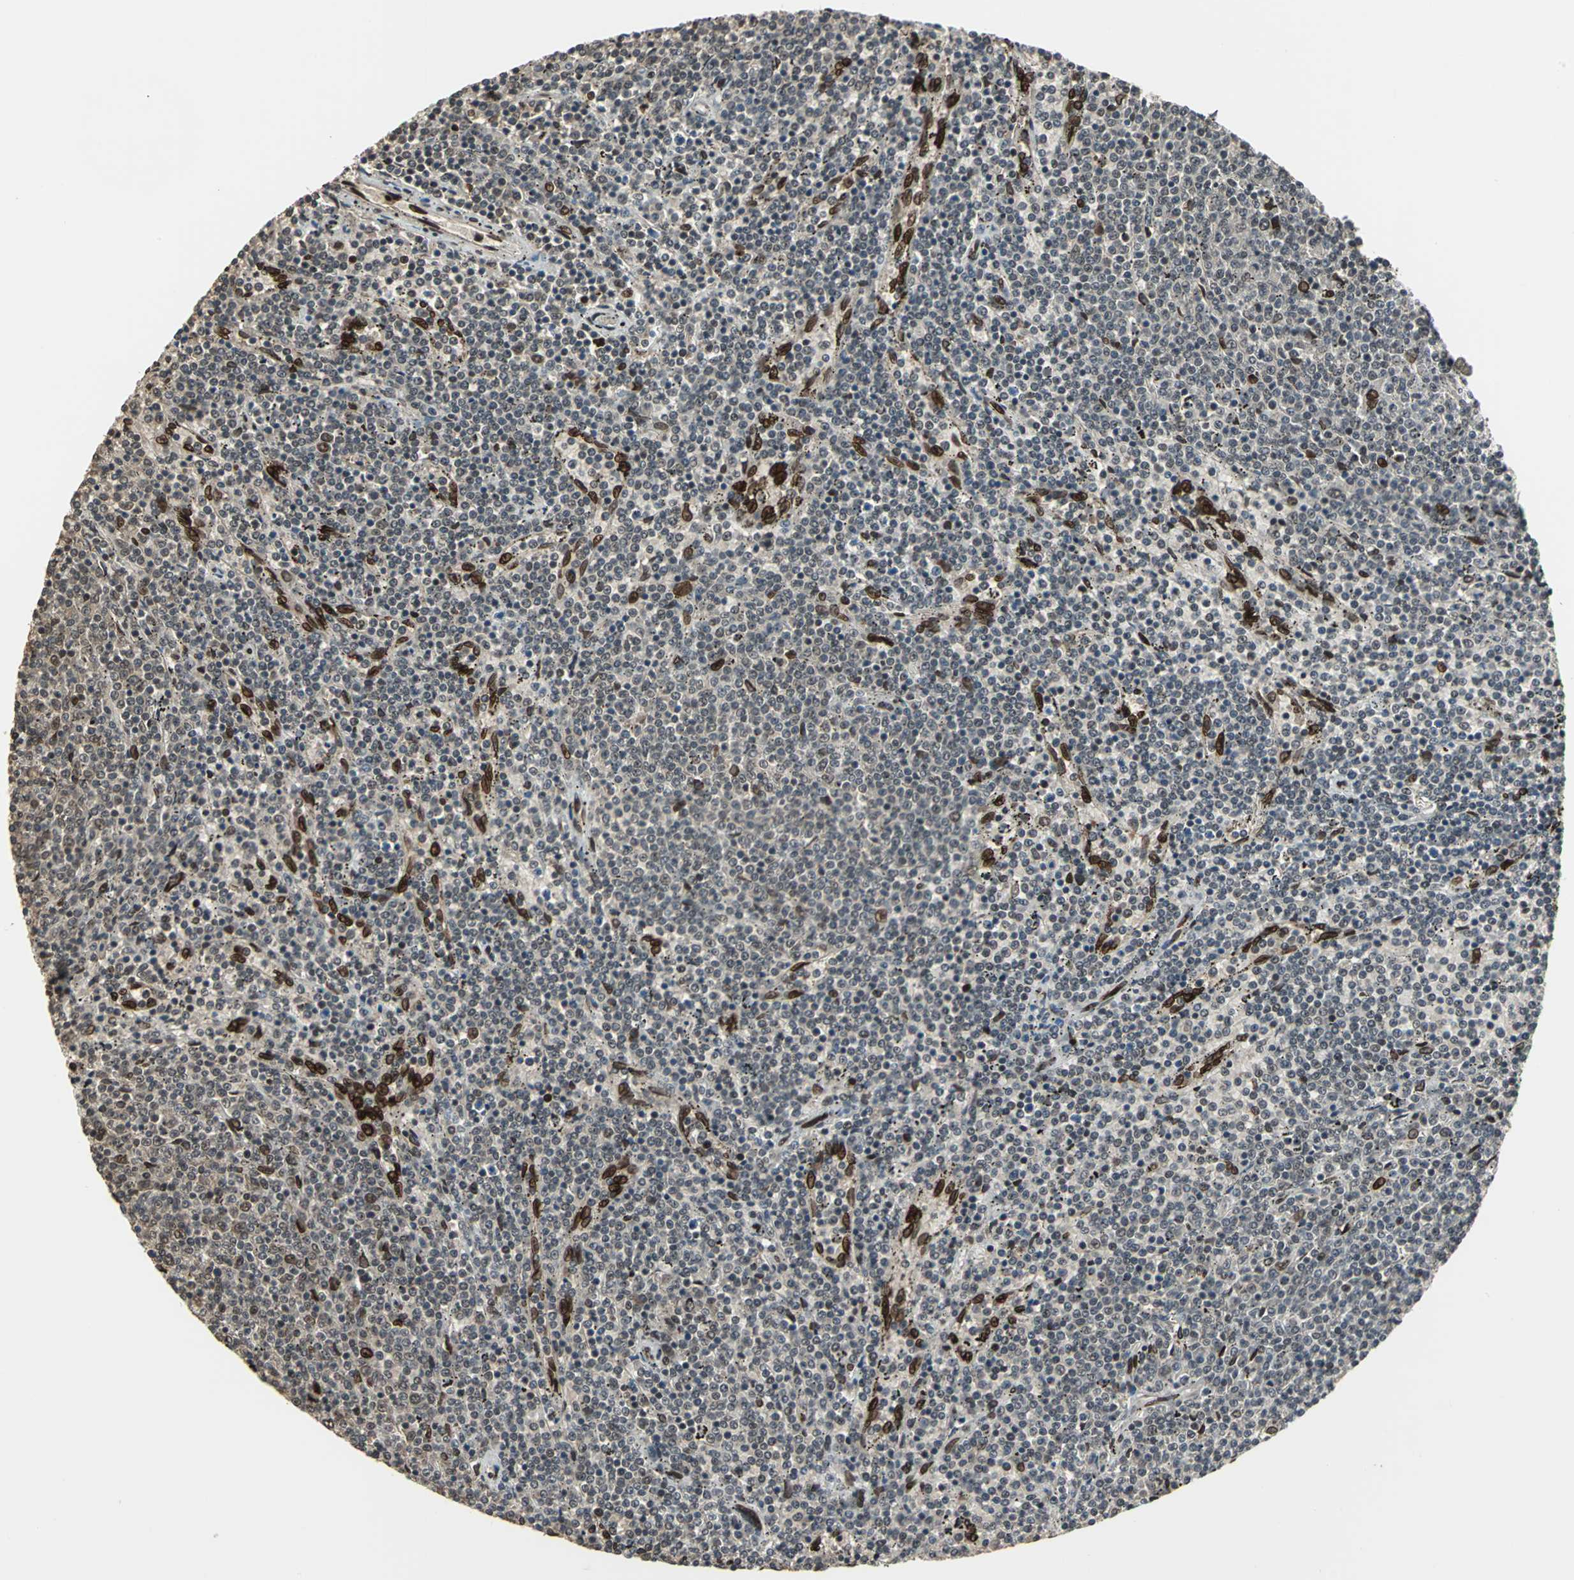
{"staining": {"intensity": "weak", "quantity": "25%-75%", "location": "nuclear"}, "tissue": "lymphoma", "cell_type": "Tumor cells", "image_type": "cancer", "snomed": [{"axis": "morphology", "description": "Malignant lymphoma, non-Hodgkin's type, Low grade"}, {"axis": "topography", "description": "Spleen"}], "caption": "Brown immunohistochemical staining in malignant lymphoma, non-Hodgkin's type (low-grade) demonstrates weak nuclear expression in about 25%-75% of tumor cells.", "gene": "ISY1", "patient": {"sex": "female", "age": 50}}